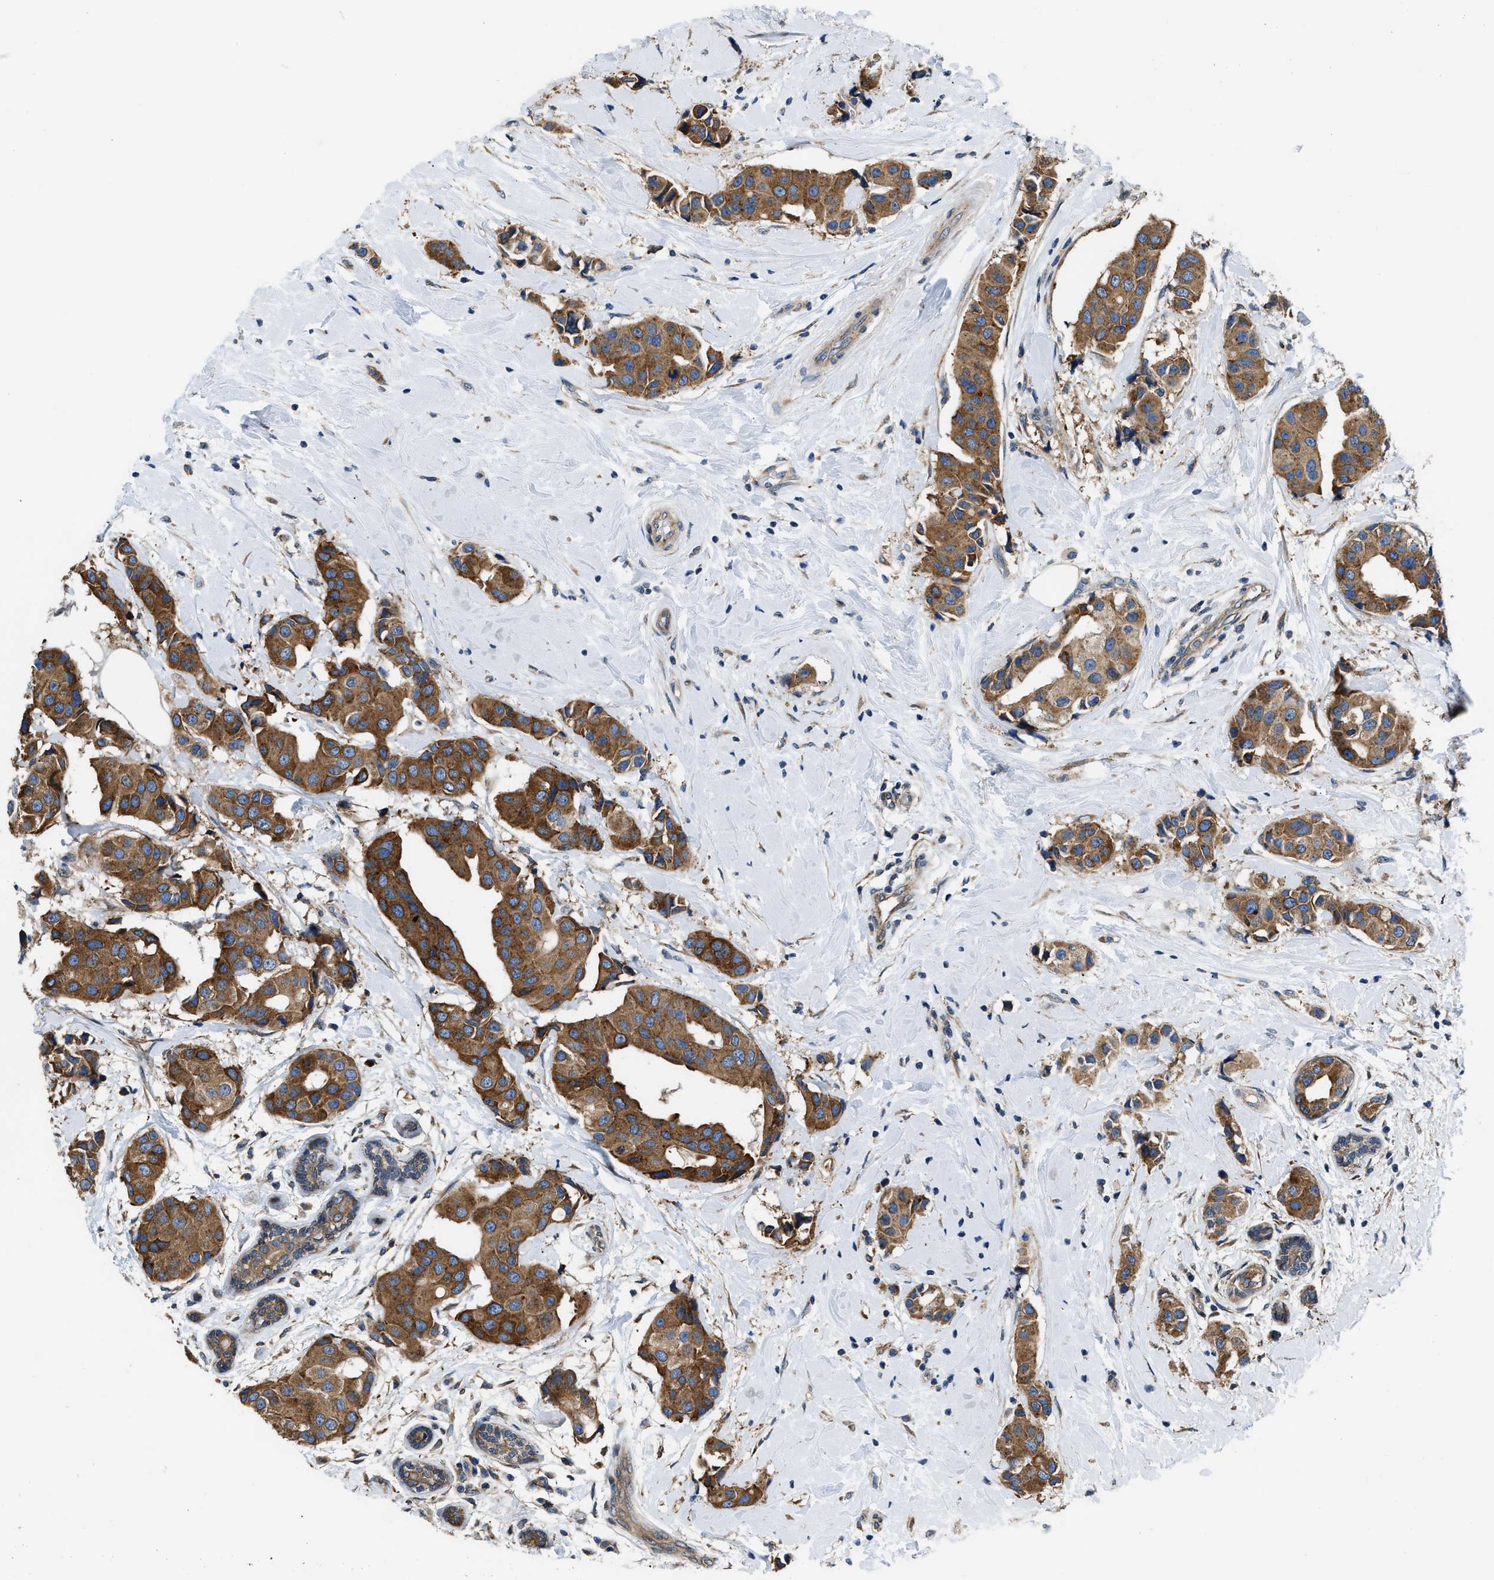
{"staining": {"intensity": "strong", "quantity": ">75%", "location": "cytoplasmic/membranous"}, "tissue": "breast cancer", "cell_type": "Tumor cells", "image_type": "cancer", "snomed": [{"axis": "morphology", "description": "Normal tissue, NOS"}, {"axis": "morphology", "description": "Duct carcinoma"}, {"axis": "topography", "description": "Breast"}], "caption": "Brown immunohistochemical staining in human breast infiltrating ductal carcinoma exhibits strong cytoplasmic/membranous expression in approximately >75% of tumor cells.", "gene": "ARL6IP5", "patient": {"sex": "female", "age": 39}}